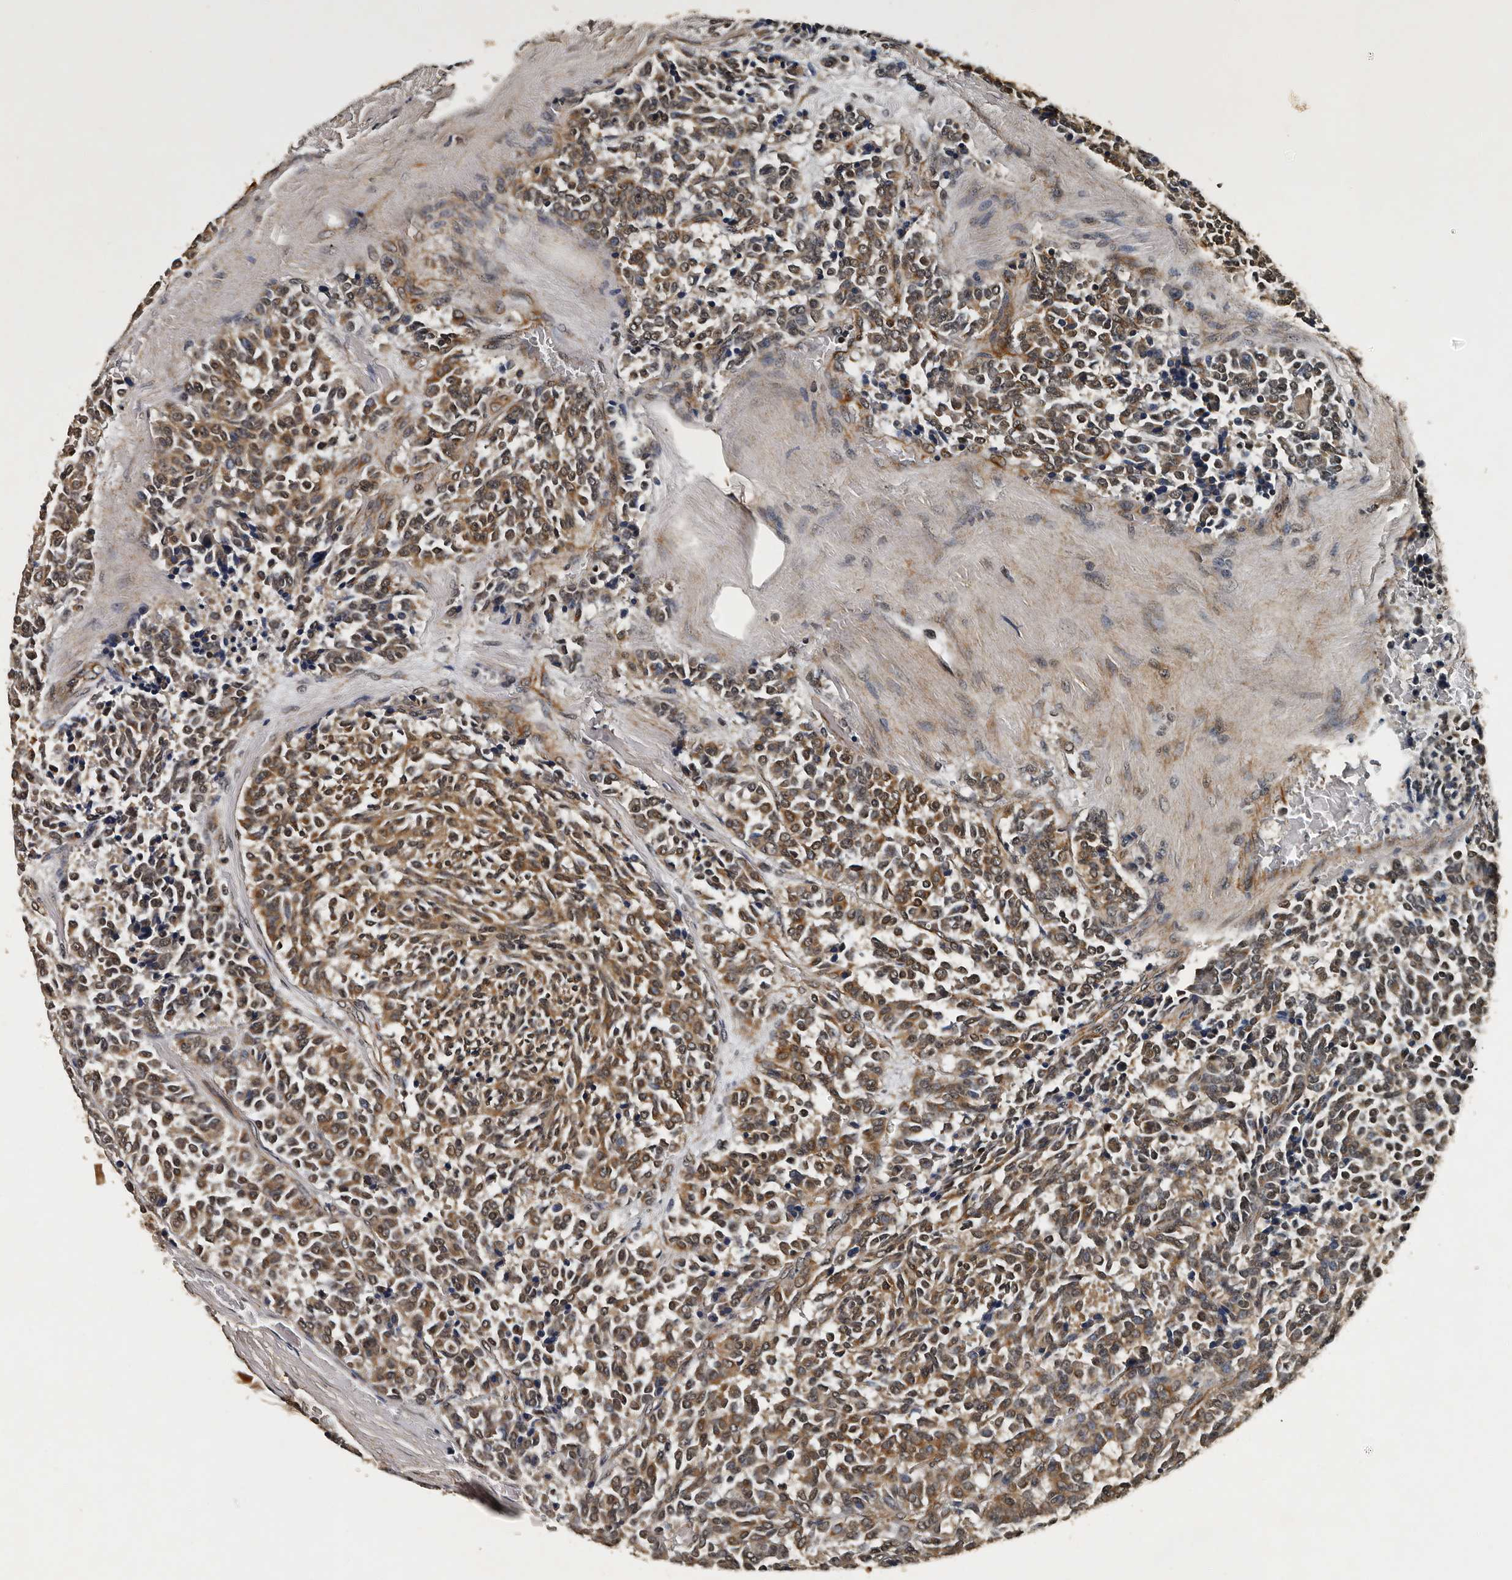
{"staining": {"intensity": "moderate", "quantity": ">75%", "location": "cytoplasmic/membranous,nuclear"}, "tissue": "carcinoid", "cell_type": "Tumor cells", "image_type": "cancer", "snomed": [{"axis": "morphology", "description": "Carcinoid, malignant, NOS"}, {"axis": "topography", "description": "Pancreas"}], "caption": "Protein expression analysis of malignant carcinoid exhibits moderate cytoplasmic/membranous and nuclear positivity in about >75% of tumor cells.", "gene": "CPNE3", "patient": {"sex": "female", "age": 54}}